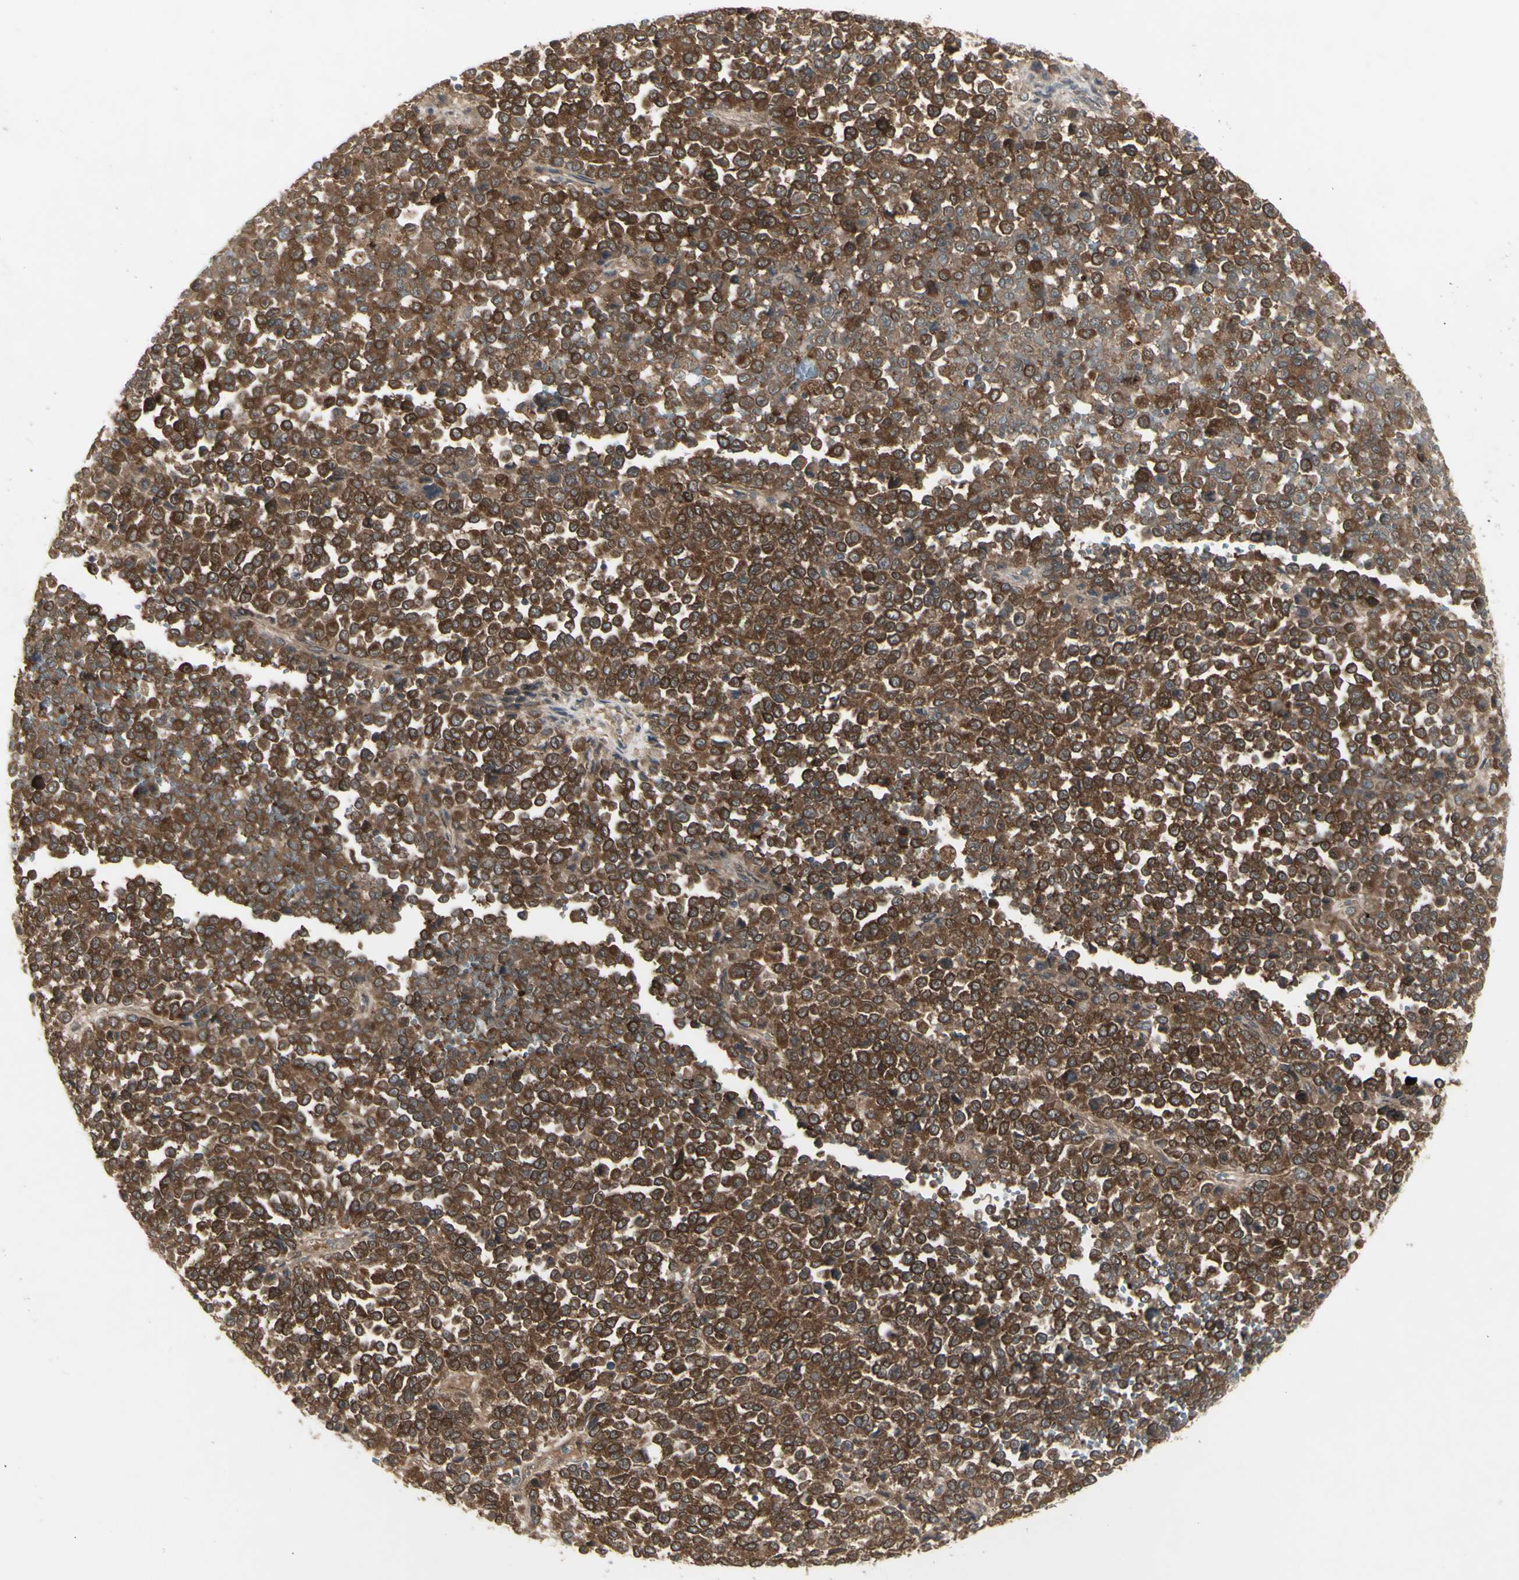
{"staining": {"intensity": "moderate", "quantity": ">75%", "location": "cytoplasmic/membranous"}, "tissue": "melanoma", "cell_type": "Tumor cells", "image_type": "cancer", "snomed": [{"axis": "morphology", "description": "Malignant melanoma, Metastatic site"}, {"axis": "topography", "description": "Pancreas"}], "caption": "There is medium levels of moderate cytoplasmic/membranous expression in tumor cells of melanoma, as demonstrated by immunohistochemical staining (brown color).", "gene": "CHURC1-FNTB", "patient": {"sex": "female", "age": 30}}